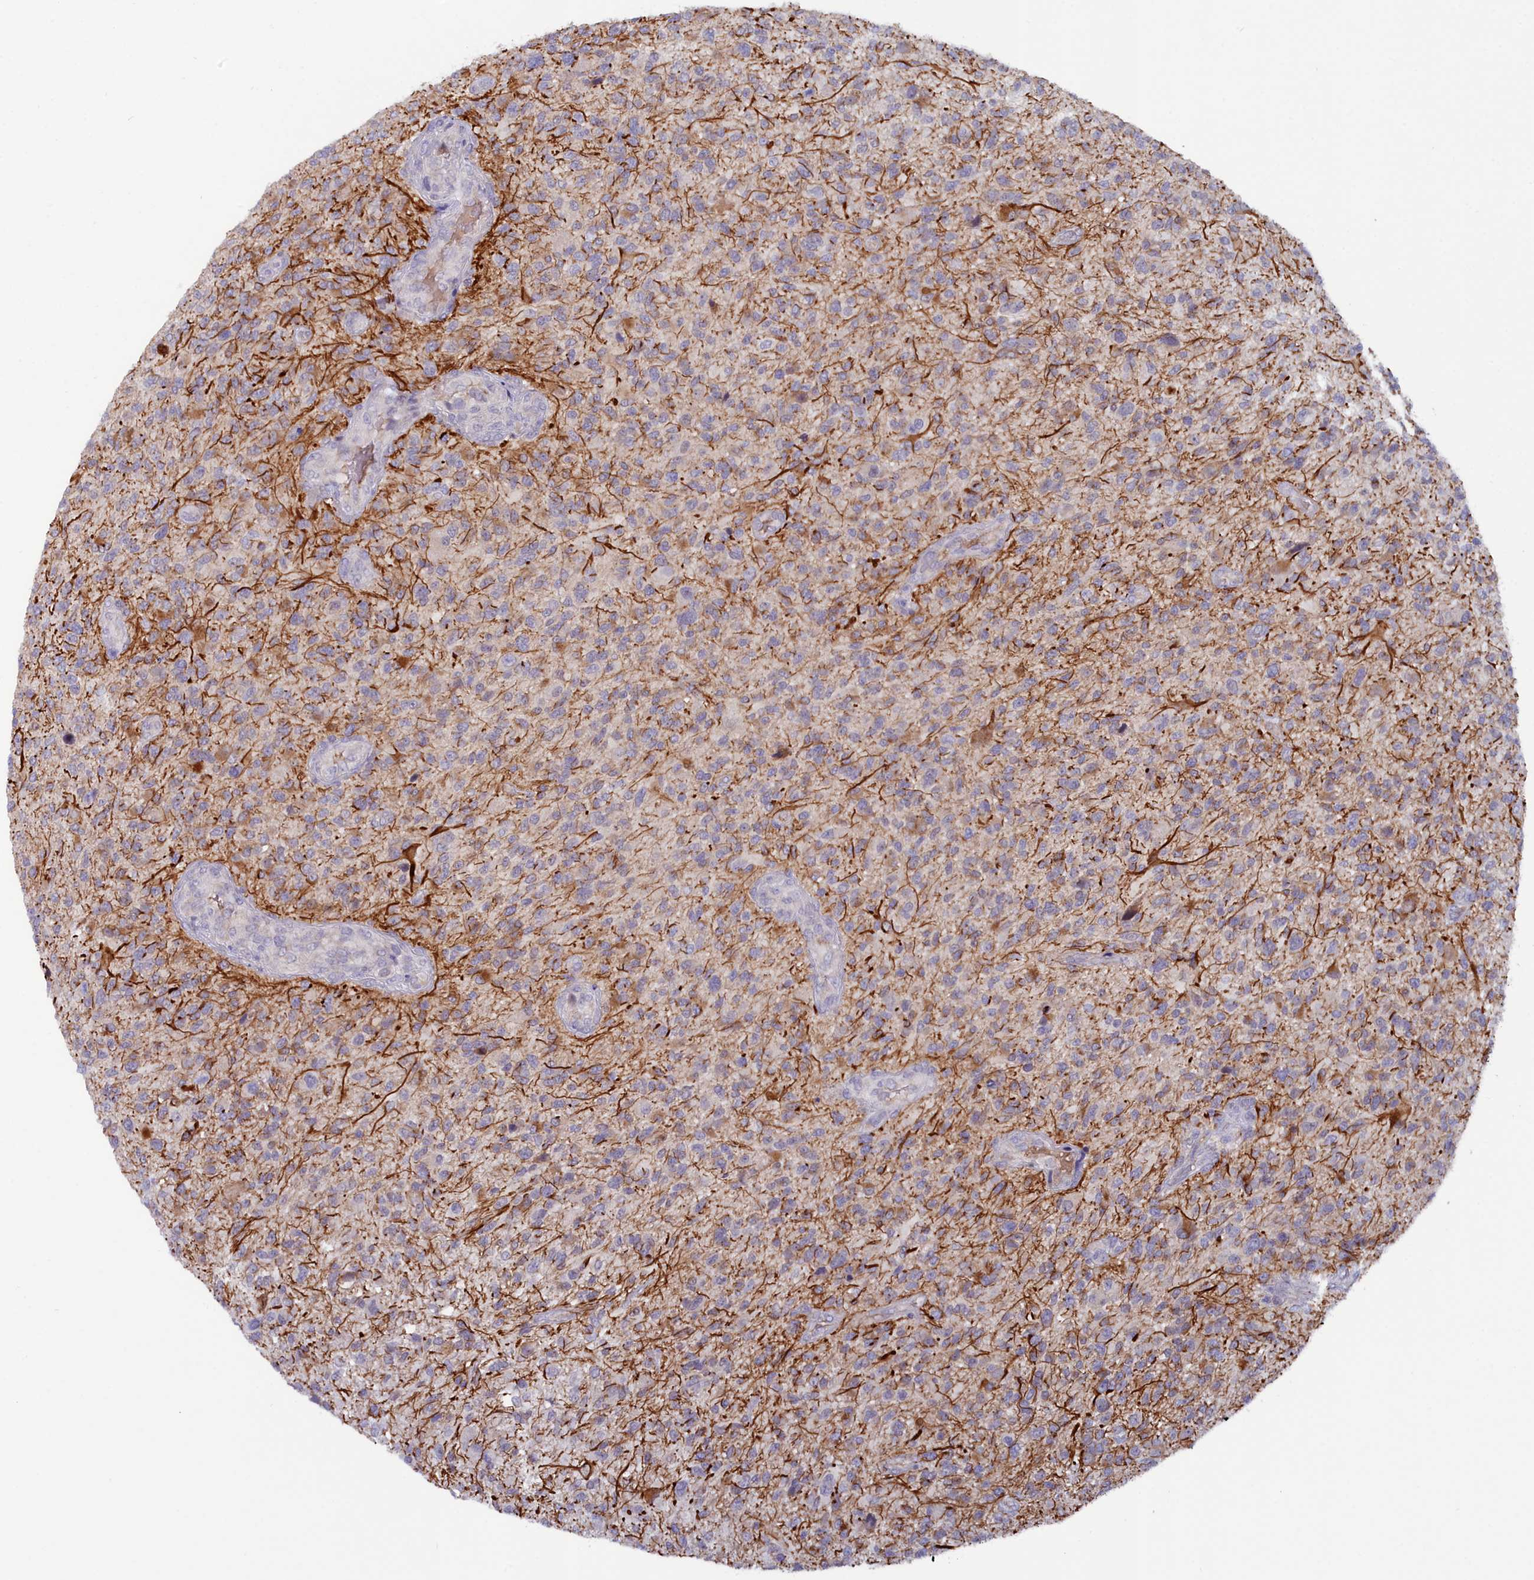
{"staining": {"intensity": "weak", "quantity": "<25%", "location": "cytoplasmic/membranous"}, "tissue": "glioma", "cell_type": "Tumor cells", "image_type": "cancer", "snomed": [{"axis": "morphology", "description": "Glioma, malignant, High grade"}, {"axis": "topography", "description": "Brain"}], "caption": "Protein analysis of glioma exhibits no significant expression in tumor cells.", "gene": "KCTD18", "patient": {"sex": "male", "age": 47}}